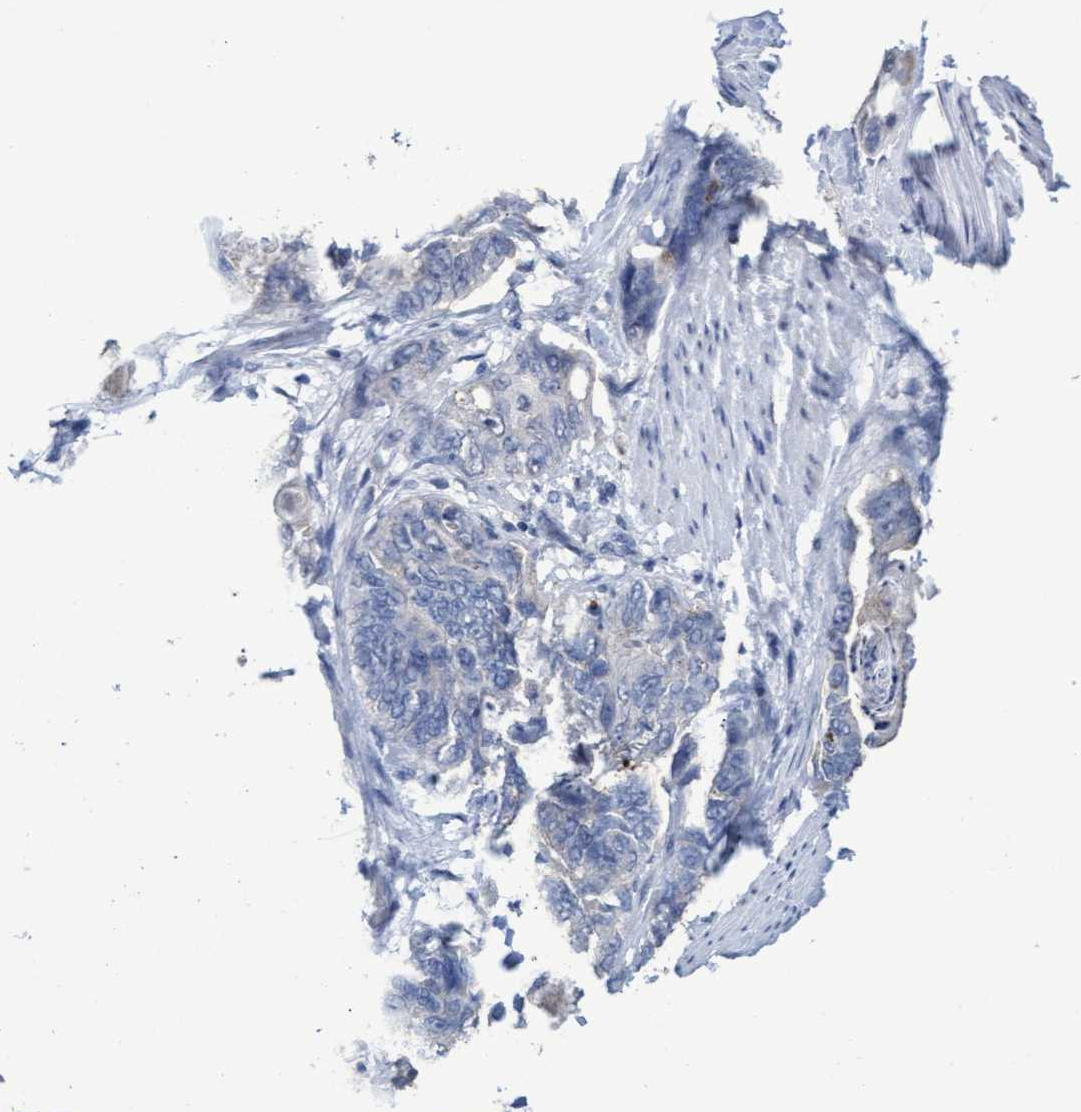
{"staining": {"intensity": "negative", "quantity": "none", "location": "none"}, "tissue": "stomach cancer", "cell_type": "Tumor cells", "image_type": "cancer", "snomed": [{"axis": "morphology", "description": "Normal tissue, NOS"}, {"axis": "morphology", "description": "Adenocarcinoma, NOS"}, {"axis": "topography", "description": "Stomach"}], "caption": "Tumor cells show no significant positivity in stomach cancer. (DAB immunohistochemistry visualized using brightfield microscopy, high magnification).", "gene": "GPR39", "patient": {"sex": "female", "age": 89}}